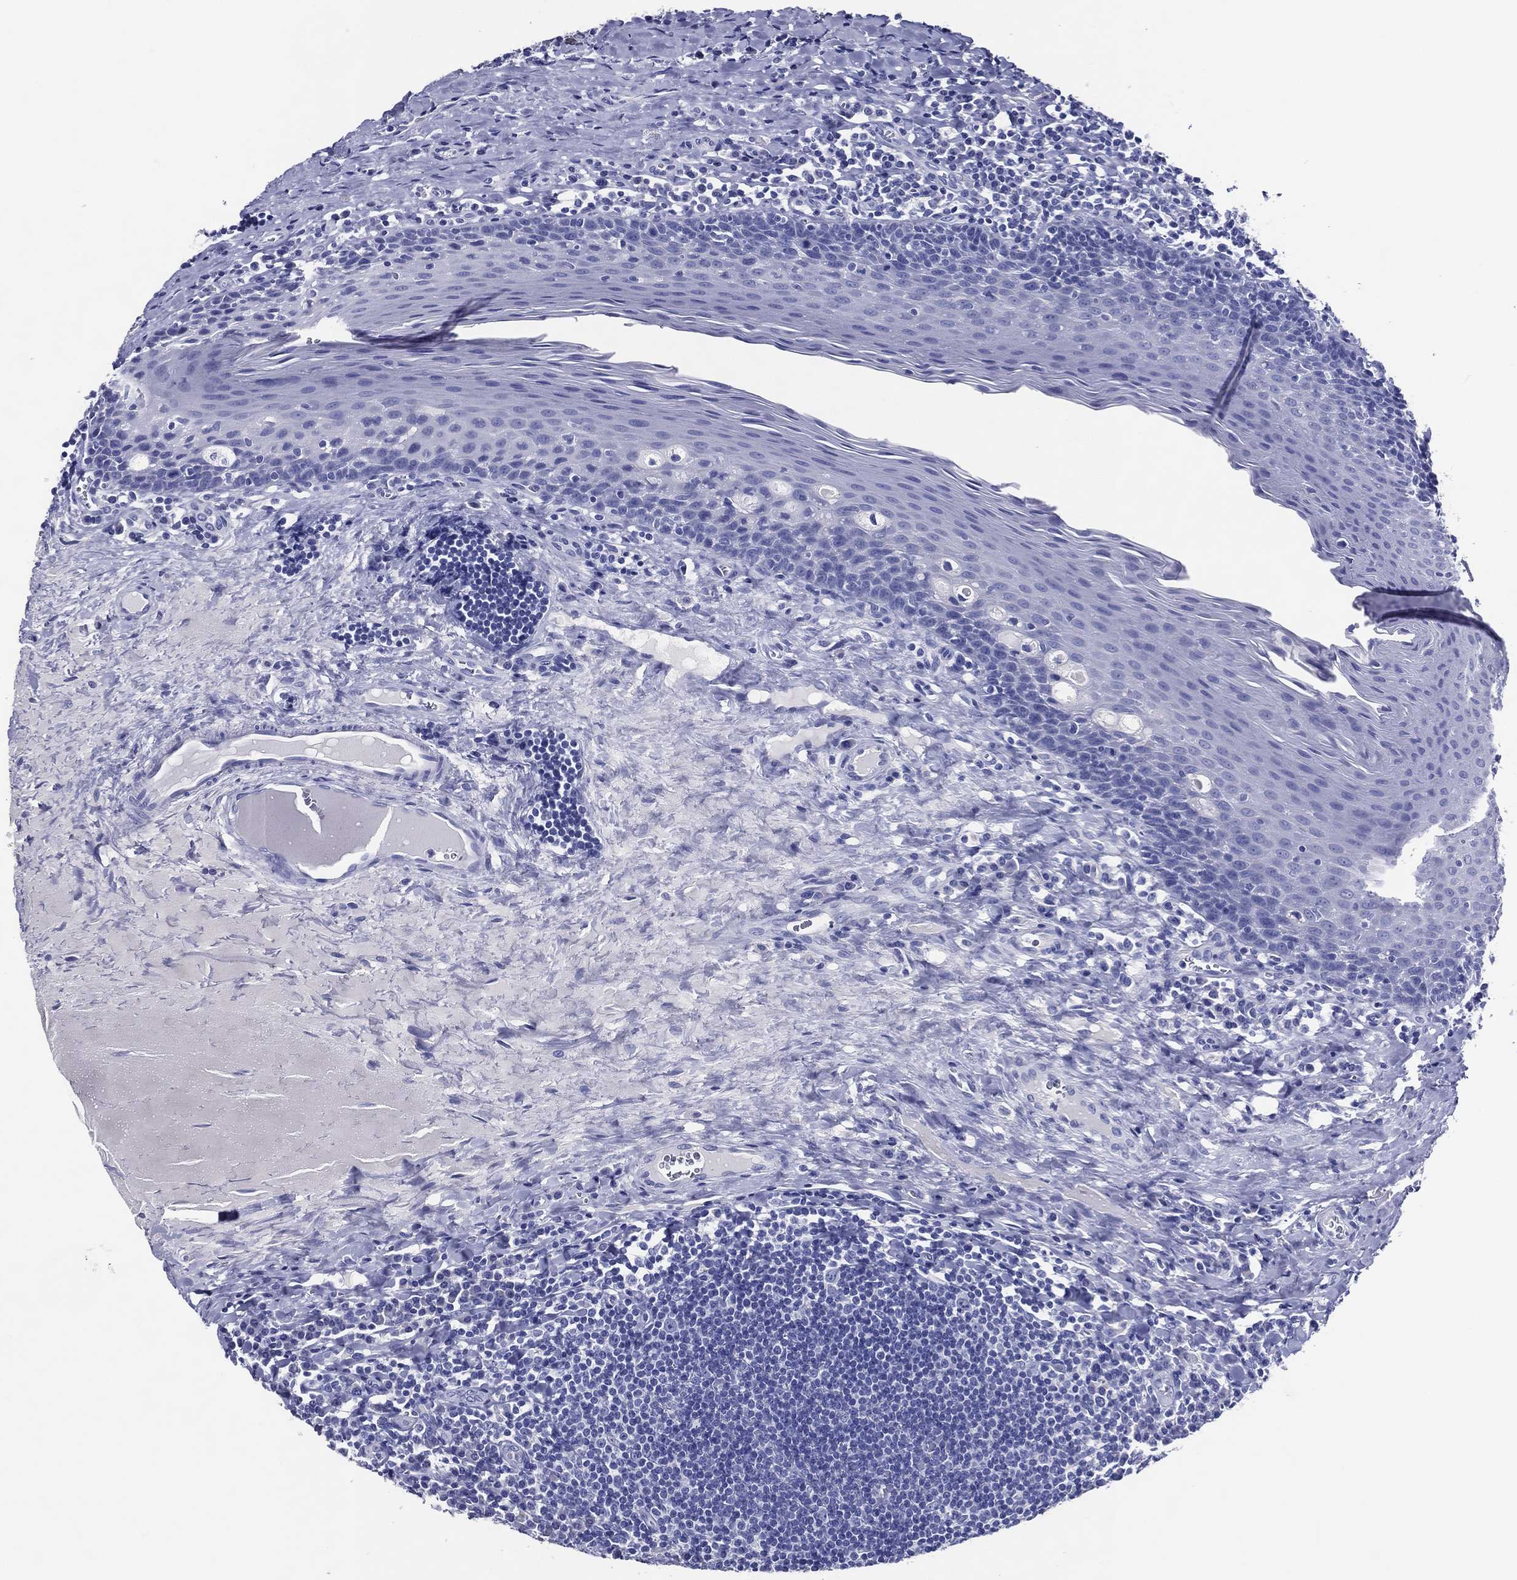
{"staining": {"intensity": "negative", "quantity": "none", "location": "none"}, "tissue": "tonsil", "cell_type": "Germinal center cells", "image_type": "normal", "snomed": [{"axis": "morphology", "description": "Normal tissue, NOS"}, {"axis": "morphology", "description": "Inflammation, NOS"}, {"axis": "topography", "description": "Tonsil"}], "caption": "This is an IHC histopathology image of unremarkable tonsil. There is no expression in germinal center cells.", "gene": "ACE2", "patient": {"sex": "female", "age": 31}}